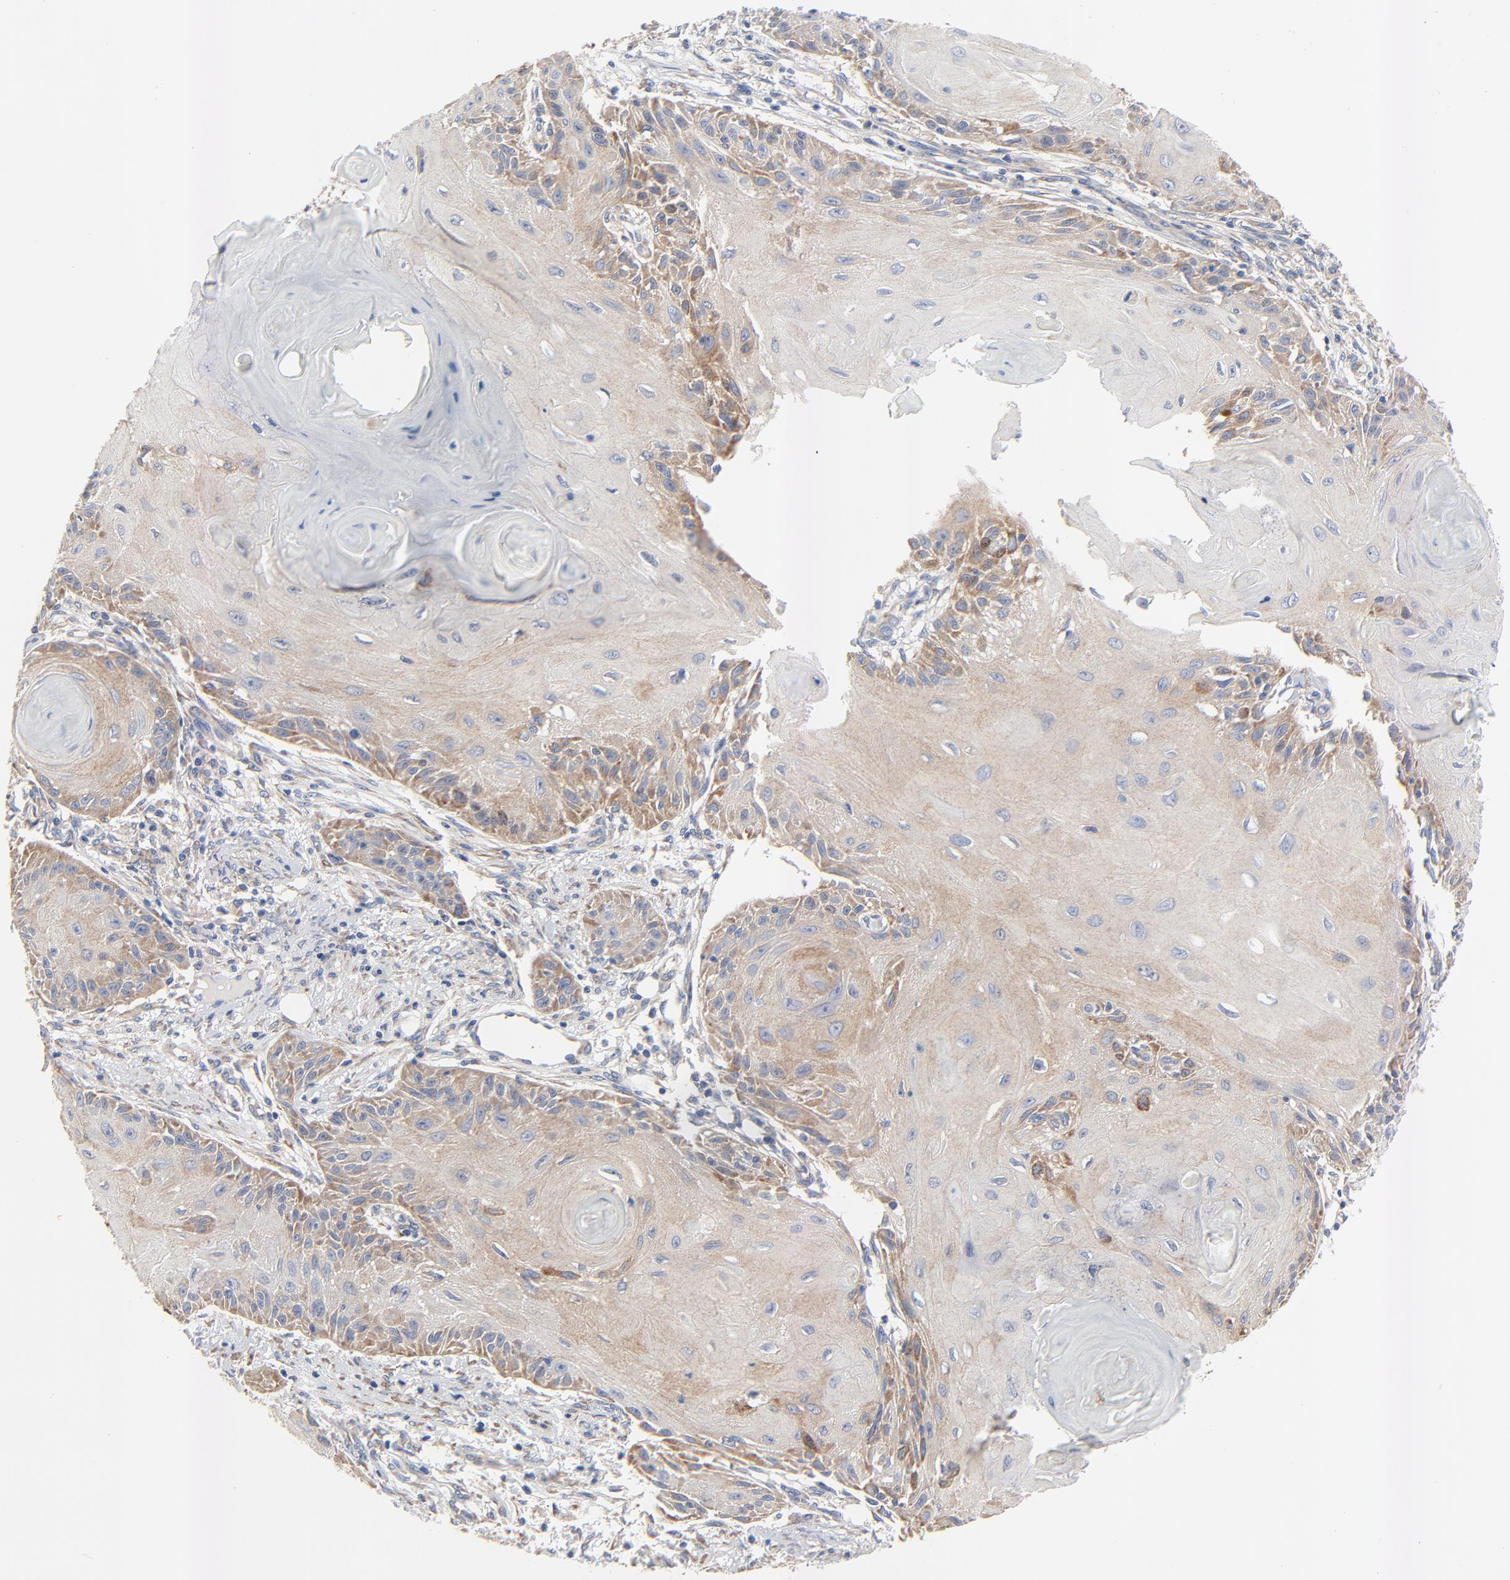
{"staining": {"intensity": "moderate", "quantity": ">75%", "location": "cytoplasmic/membranous"}, "tissue": "skin cancer", "cell_type": "Tumor cells", "image_type": "cancer", "snomed": [{"axis": "morphology", "description": "Squamous cell carcinoma, NOS"}, {"axis": "topography", "description": "Skin"}], "caption": "IHC micrograph of skin squamous cell carcinoma stained for a protein (brown), which displays medium levels of moderate cytoplasmic/membranous expression in approximately >75% of tumor cells.", "gene": "VAV2", "patient": {"sex": "female", "age": 88}}